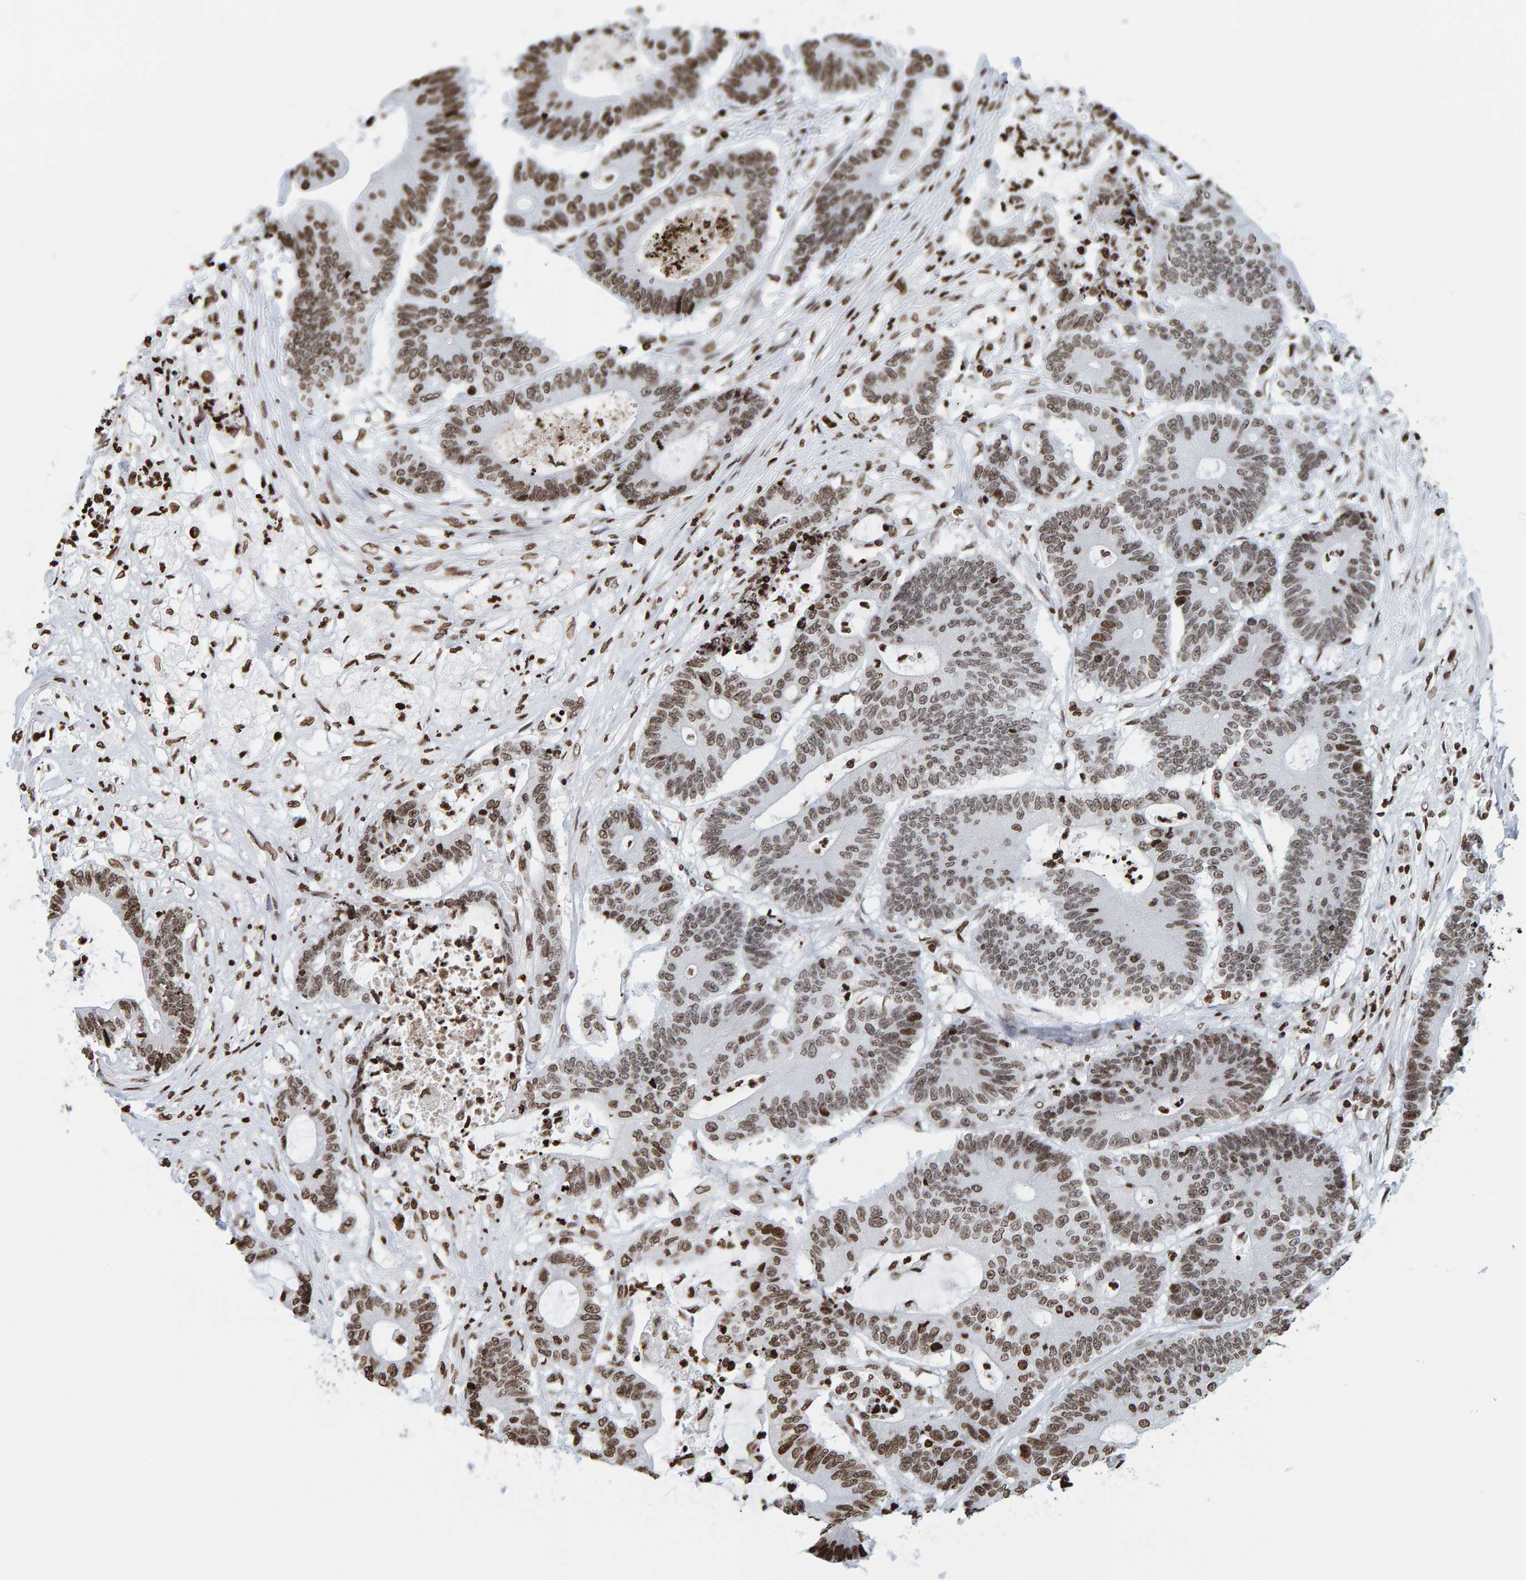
{"staining": {"intensity": "moderate", "quantity": ">75%", "location": "nuclear"}, "tissue": "colorectal cancer", "cell_type": "Tumor cells", "image_type": "cancer", "snomed": [{"axis": "morphology", "description": "Adenocarcinoma, NOS"}, {"axis": "topography", "description": "Colon"}], "caption": "The micrograph reveals immunohistochemical staining of colorectal adenocarcinoma. There is moderate nuclear positivity is appreciated in approximately >75% of tumor cells.", "gene": "BRF2", "patient": {"sex": "female", "age": 84}}